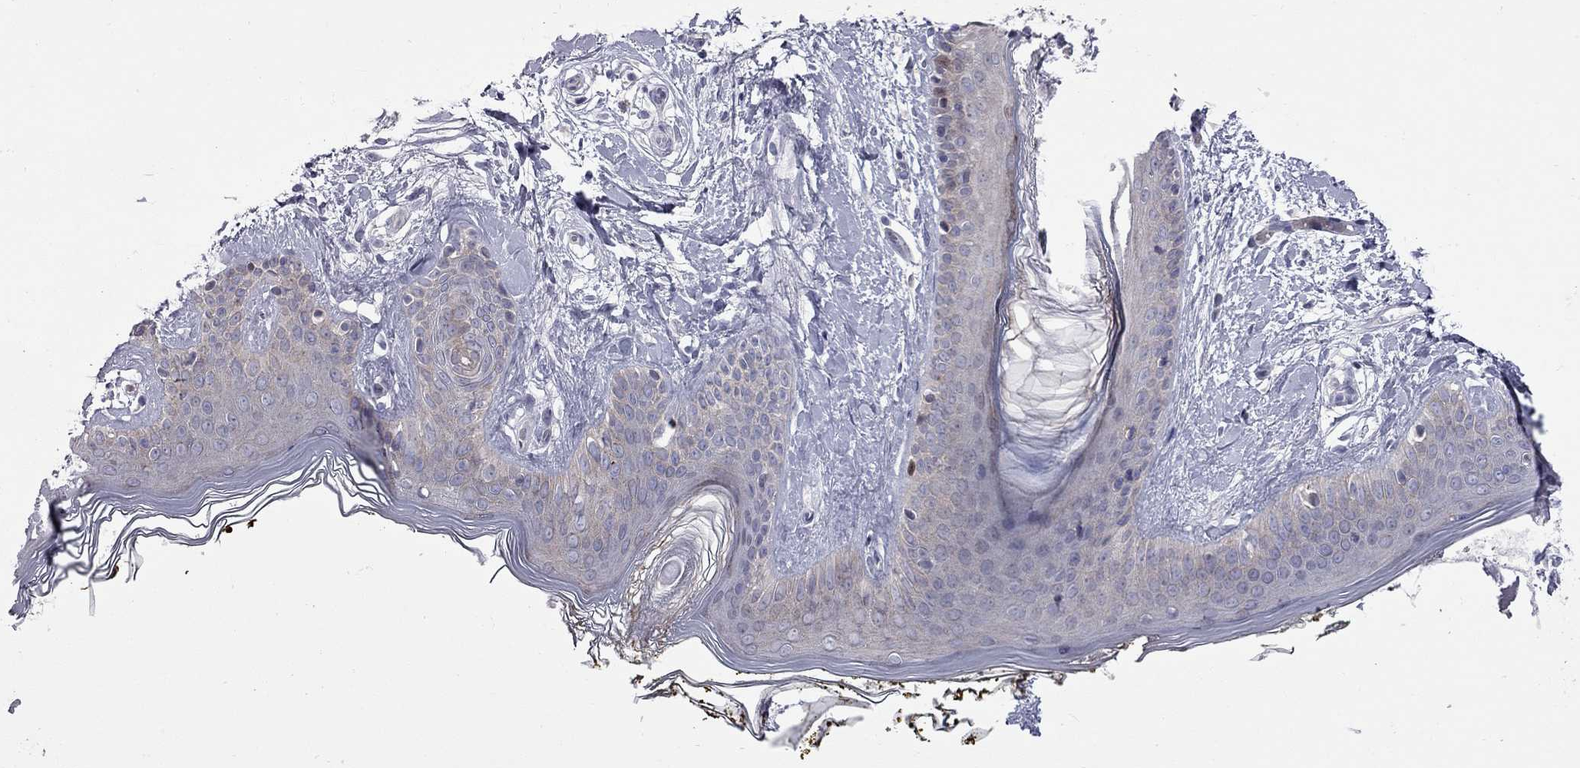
{"staining": {"intensity": "negative", "quantity": "none", "location": "none"}, "tissue": "skin", "cell_type": "Fibroblasts", "image_type": "normal", "snomed": [{"axis": "morphology", "description": "Normal tissue, NOS"}, {"axis": "topography", "description": "Skin"}], "caption": "Fibroblasts show no significant protein staining in normal skin. (DAB (3,3'-diaminobenzidine) immunohistochemistry (IHC) with hematoxylin counter stain).", "gene": "NRARP", "patient": {"sex": "female", "age": 34}}